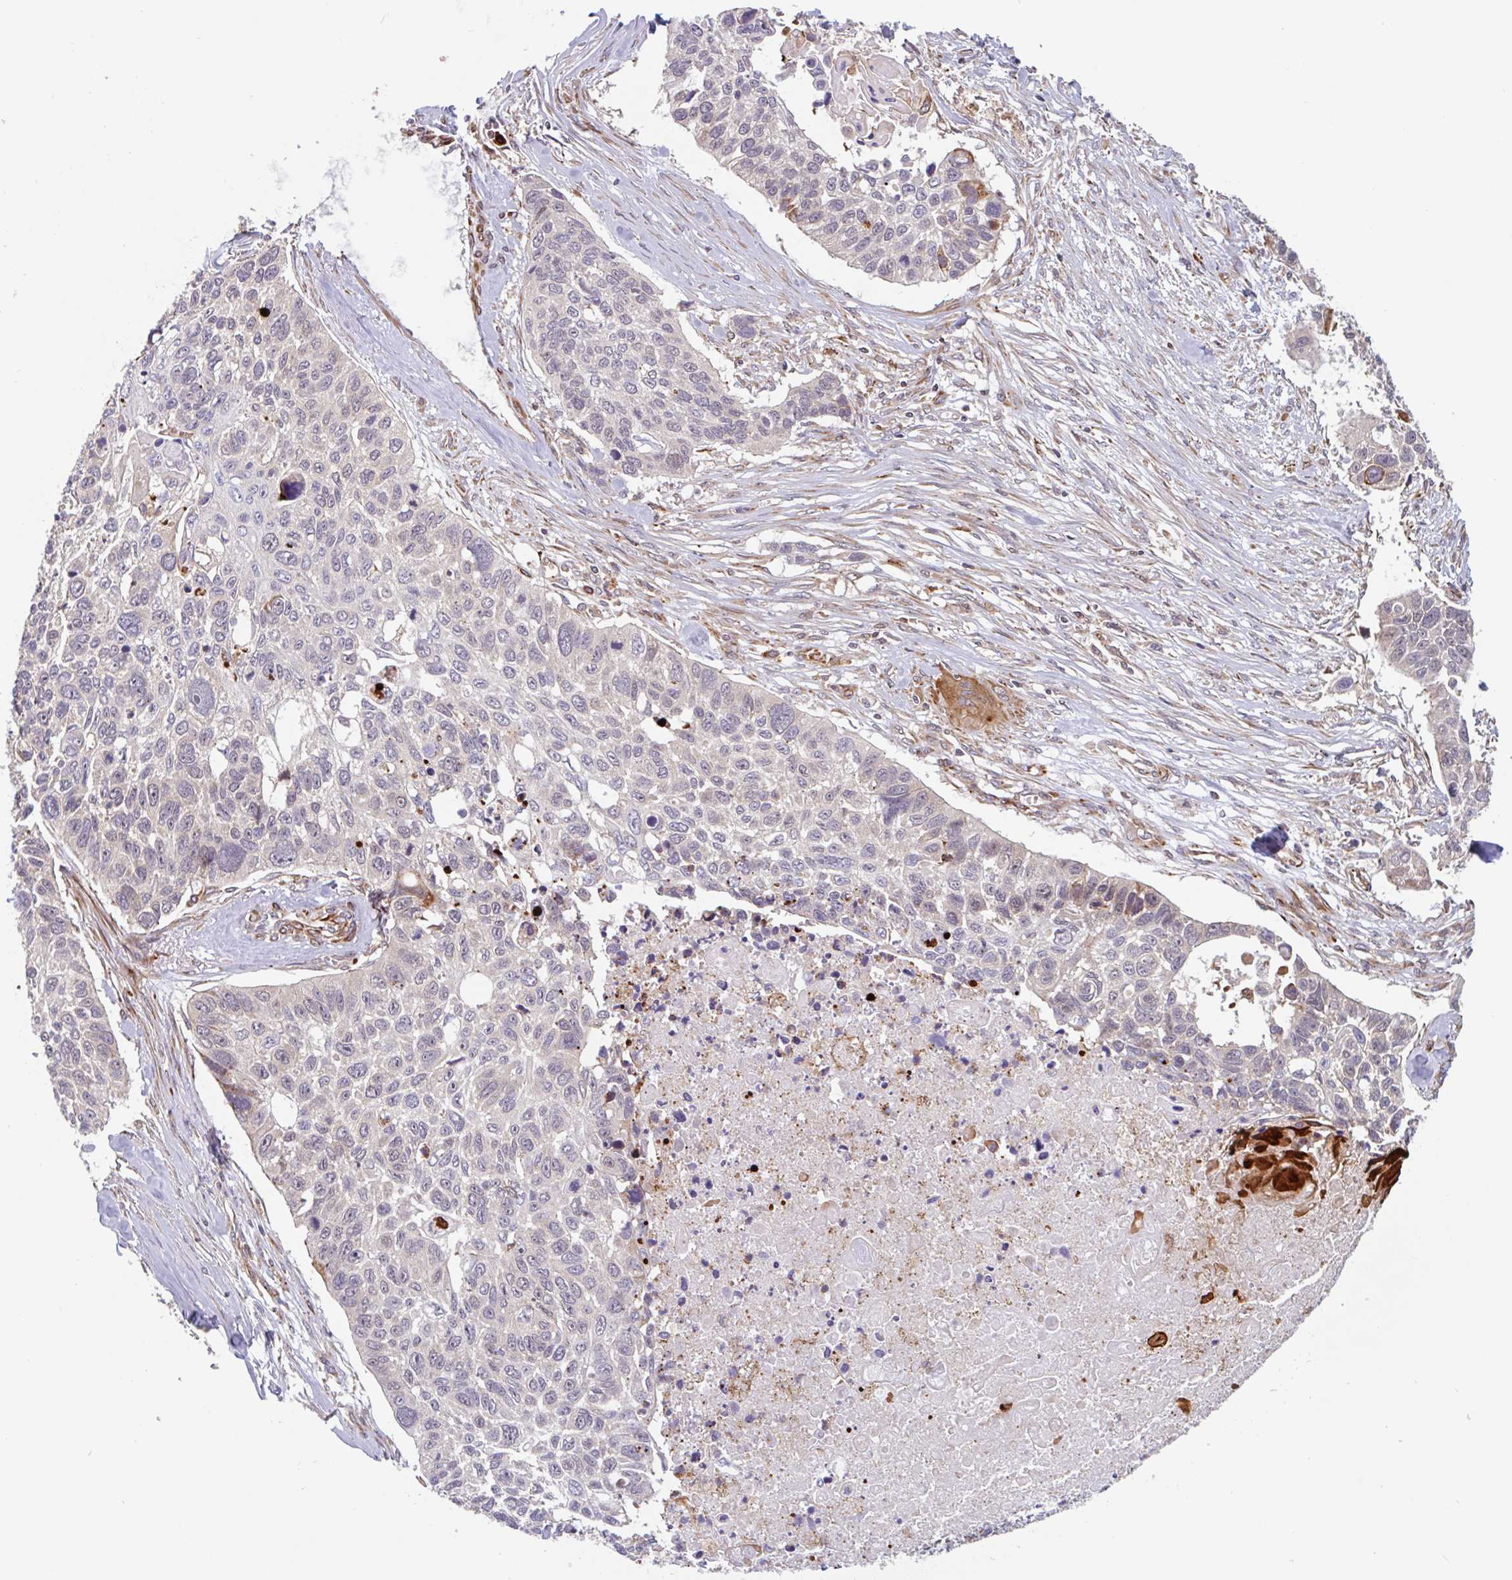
{"staining": {"intensity": "negative", "quantity": "none", "location": "none"}, "tissue": "lung cancer", "cell_type": "Tumor cells", "image_type": "cancer", "snomed": [{"axis": "morphology", "description": "Squamous cell carcinoma, NOS"}, {"axis": "topography", "description": "Lung"}], "caption": "There is no significant positivity in tumor cells of squamous cell carcinoma (lung). (Brightfield microscopy of DAB (3,3'-diaminobenzidine) IHC at high magnification).", "gene": "NUB1", "patient": {"sex": "male", "age": 62}}